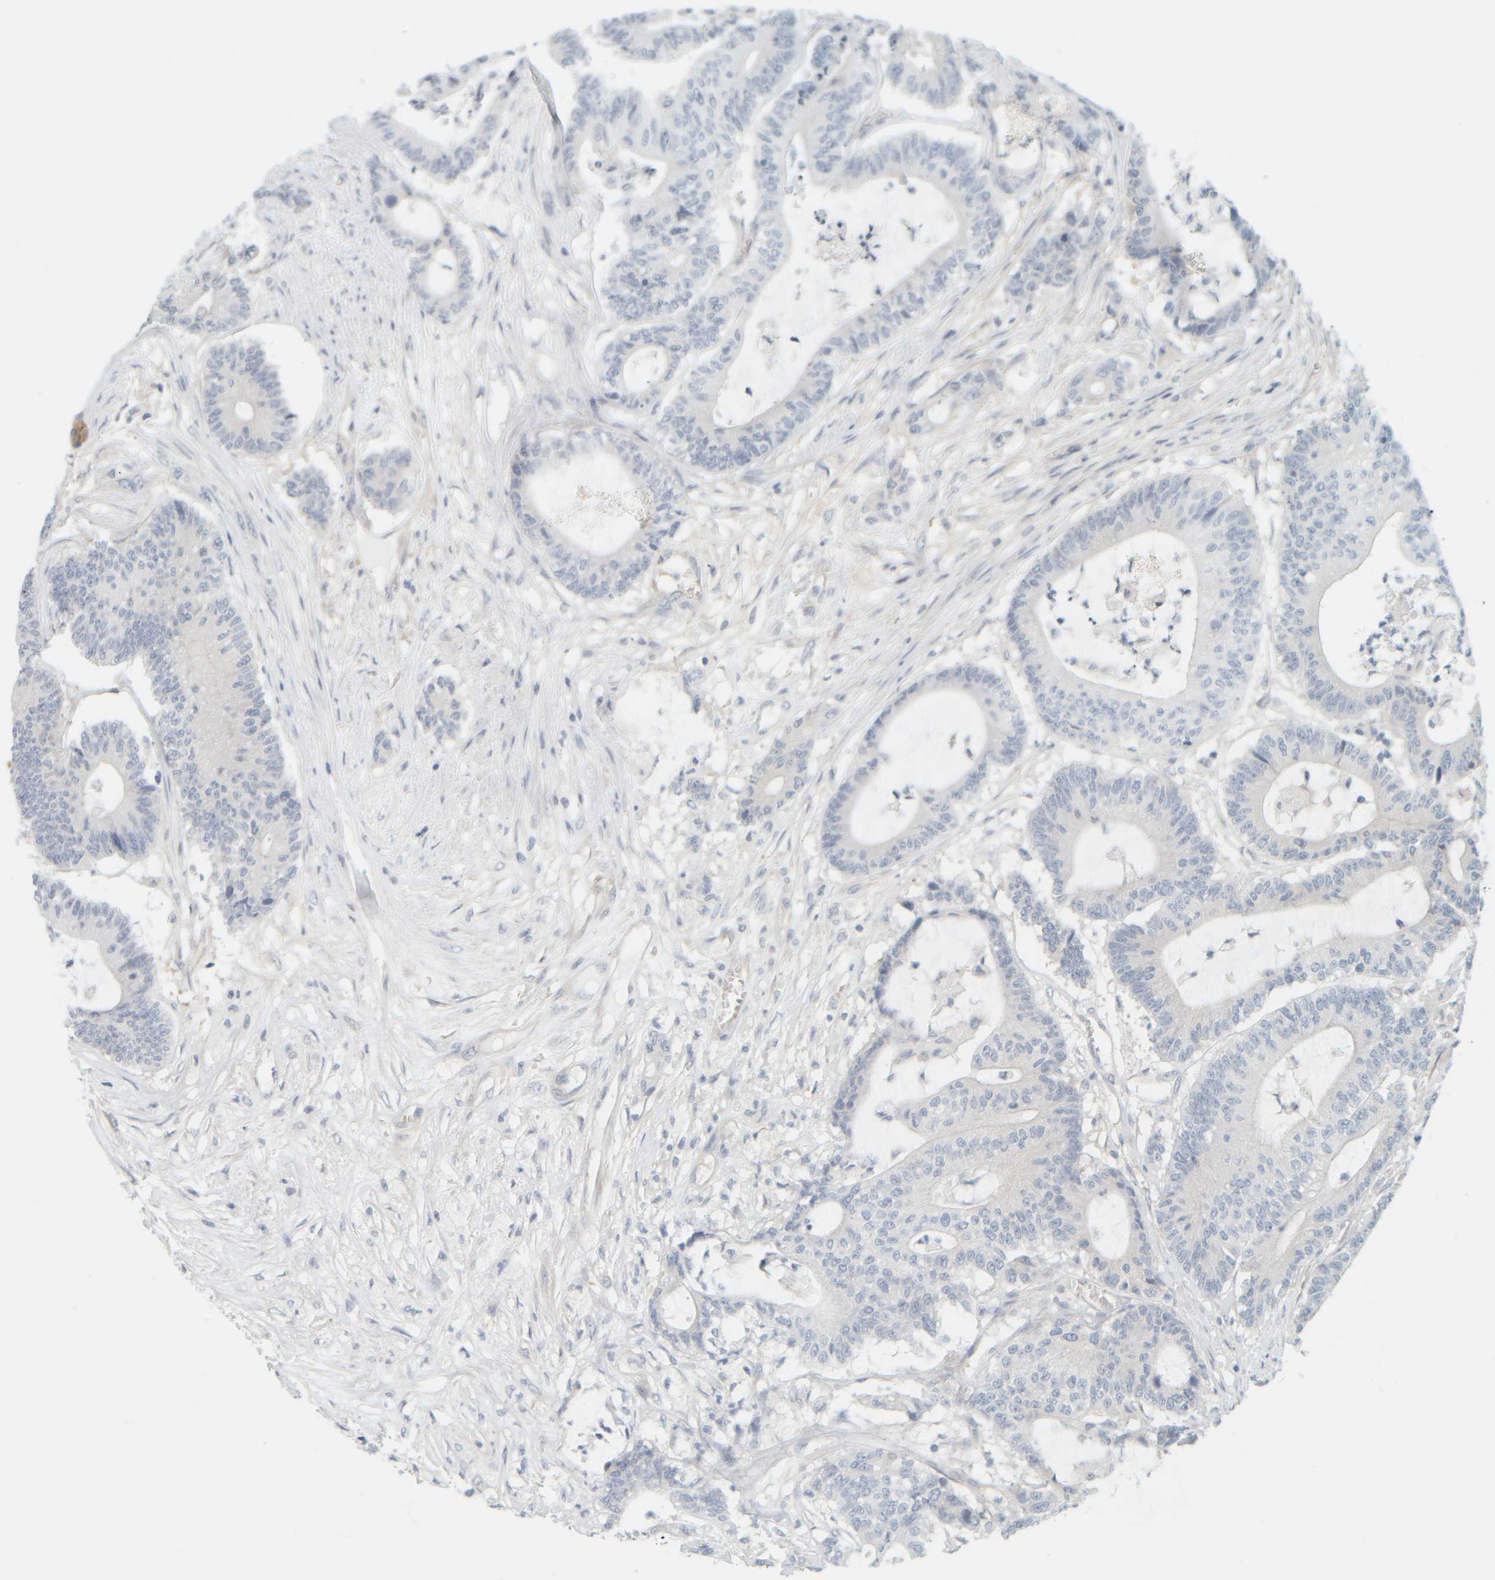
{"staining": {"intensity": "negative", "quantity": "none", "location": "none"}, "tissue": "colorectal cancer", "cell_type": "Tumor cells", "image_type": "cancer", "snomed": [{"axis": "morphology", "description": "Adenocarcinoma, NOS"}, {"axis": "topography", "description": "Colon"}], "caption": "Photomicrograph shows no significant protein positivity in tumor cells of colorectal cancer.", "gene": "PTGES3L-AARSD1", "patient": {"sex": "female", "age": 84}}